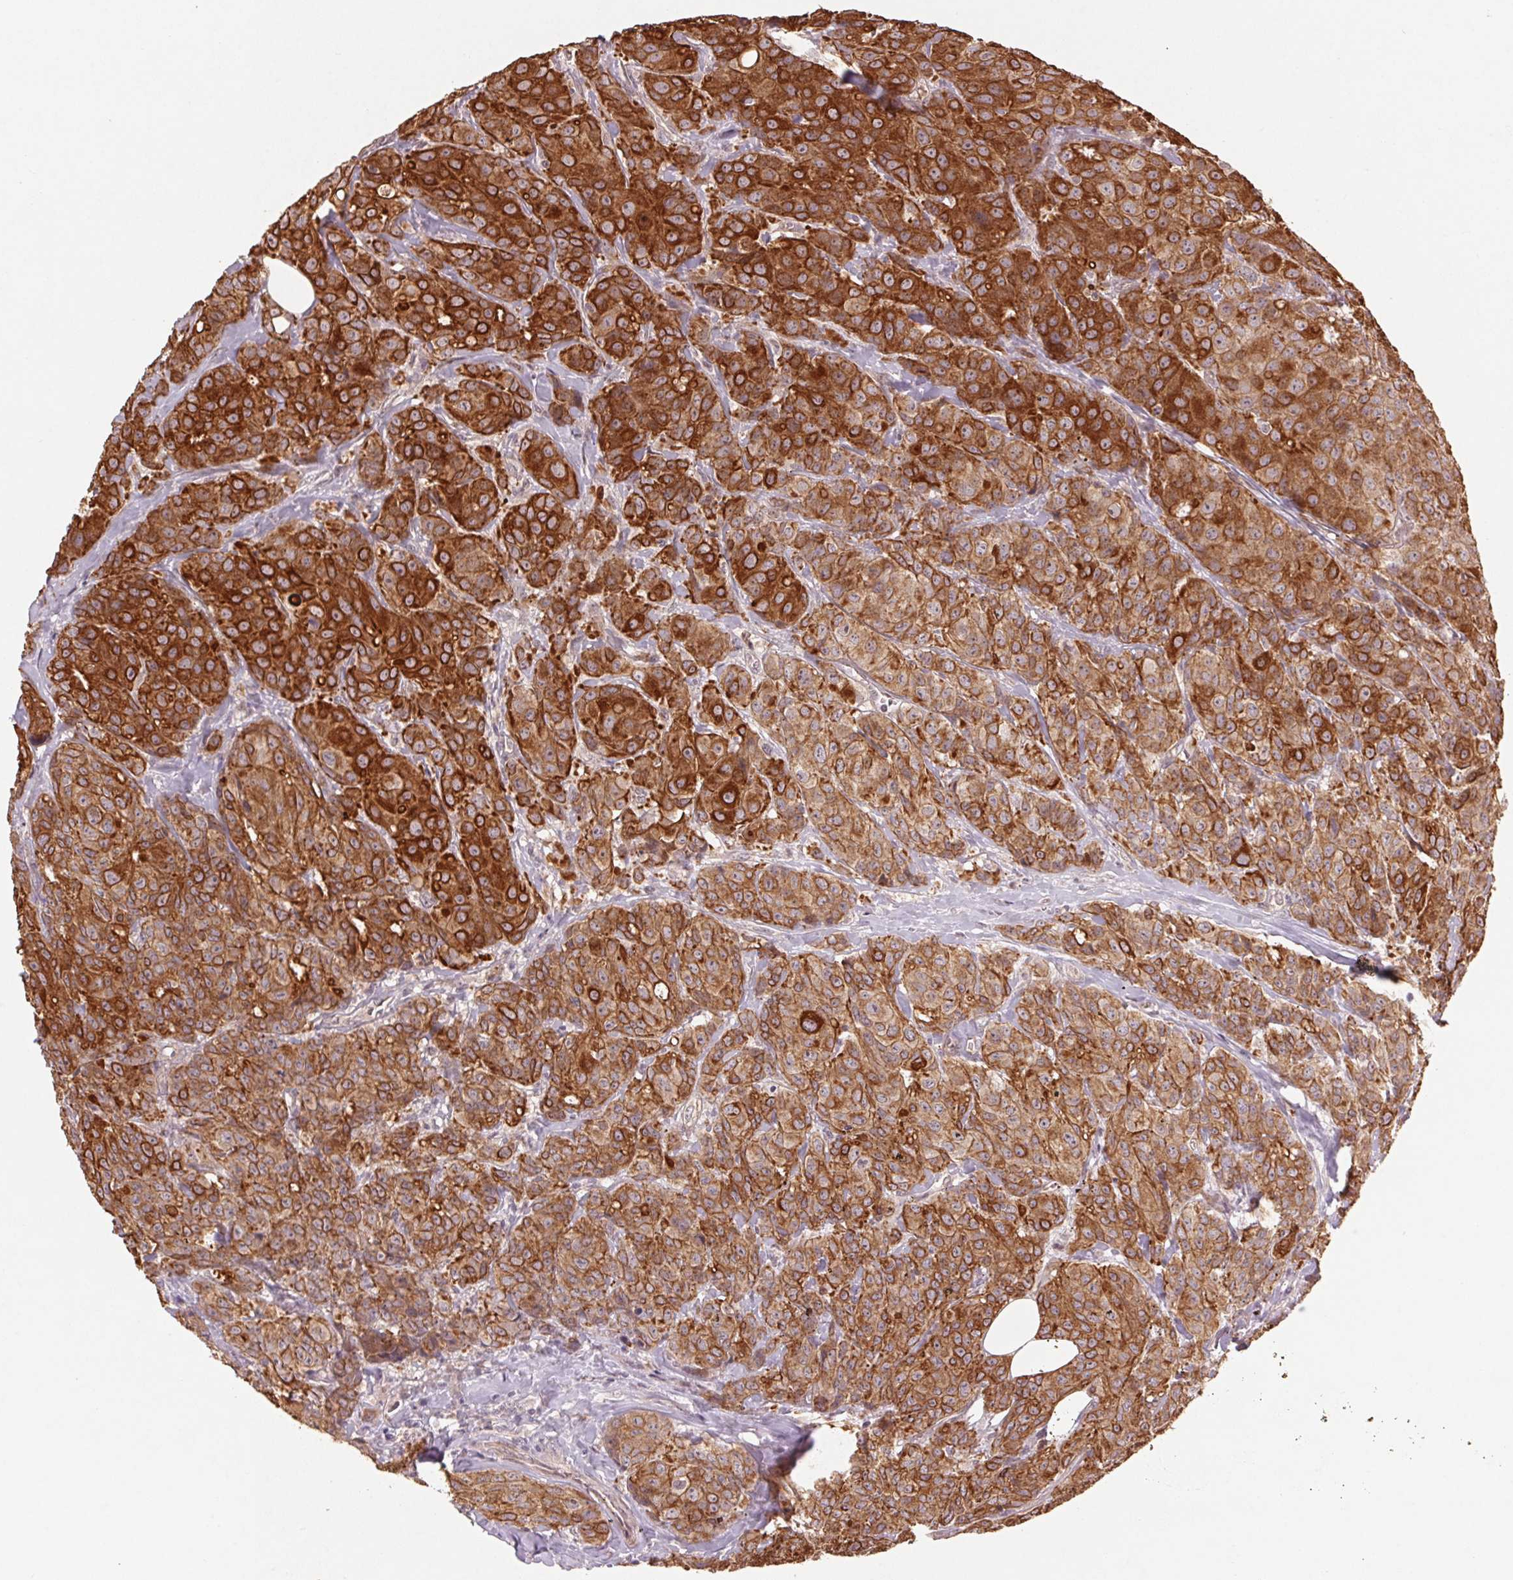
{"staining": {"intensity": "strong", "quantity": ">75%", "location": "cytoplasmic/membranous"}, "tissue": "breast cancer", "cell_type": "Tumor cells", "image_type": "cancer", "snomed": [{"axis": "morphology", "description": "Duct carcinoma"}, {"axis": "topography", "description": "Breast"}], "caption": "This photomicrograph displays immunohistochemistry (IHC) staining of human breast cancer, with high strong cytoplasmic/membranous positivity in approximately >75% of tumor cells.", "gene": "SMLR1", "patient": {"sex": "female", "age": 43}}